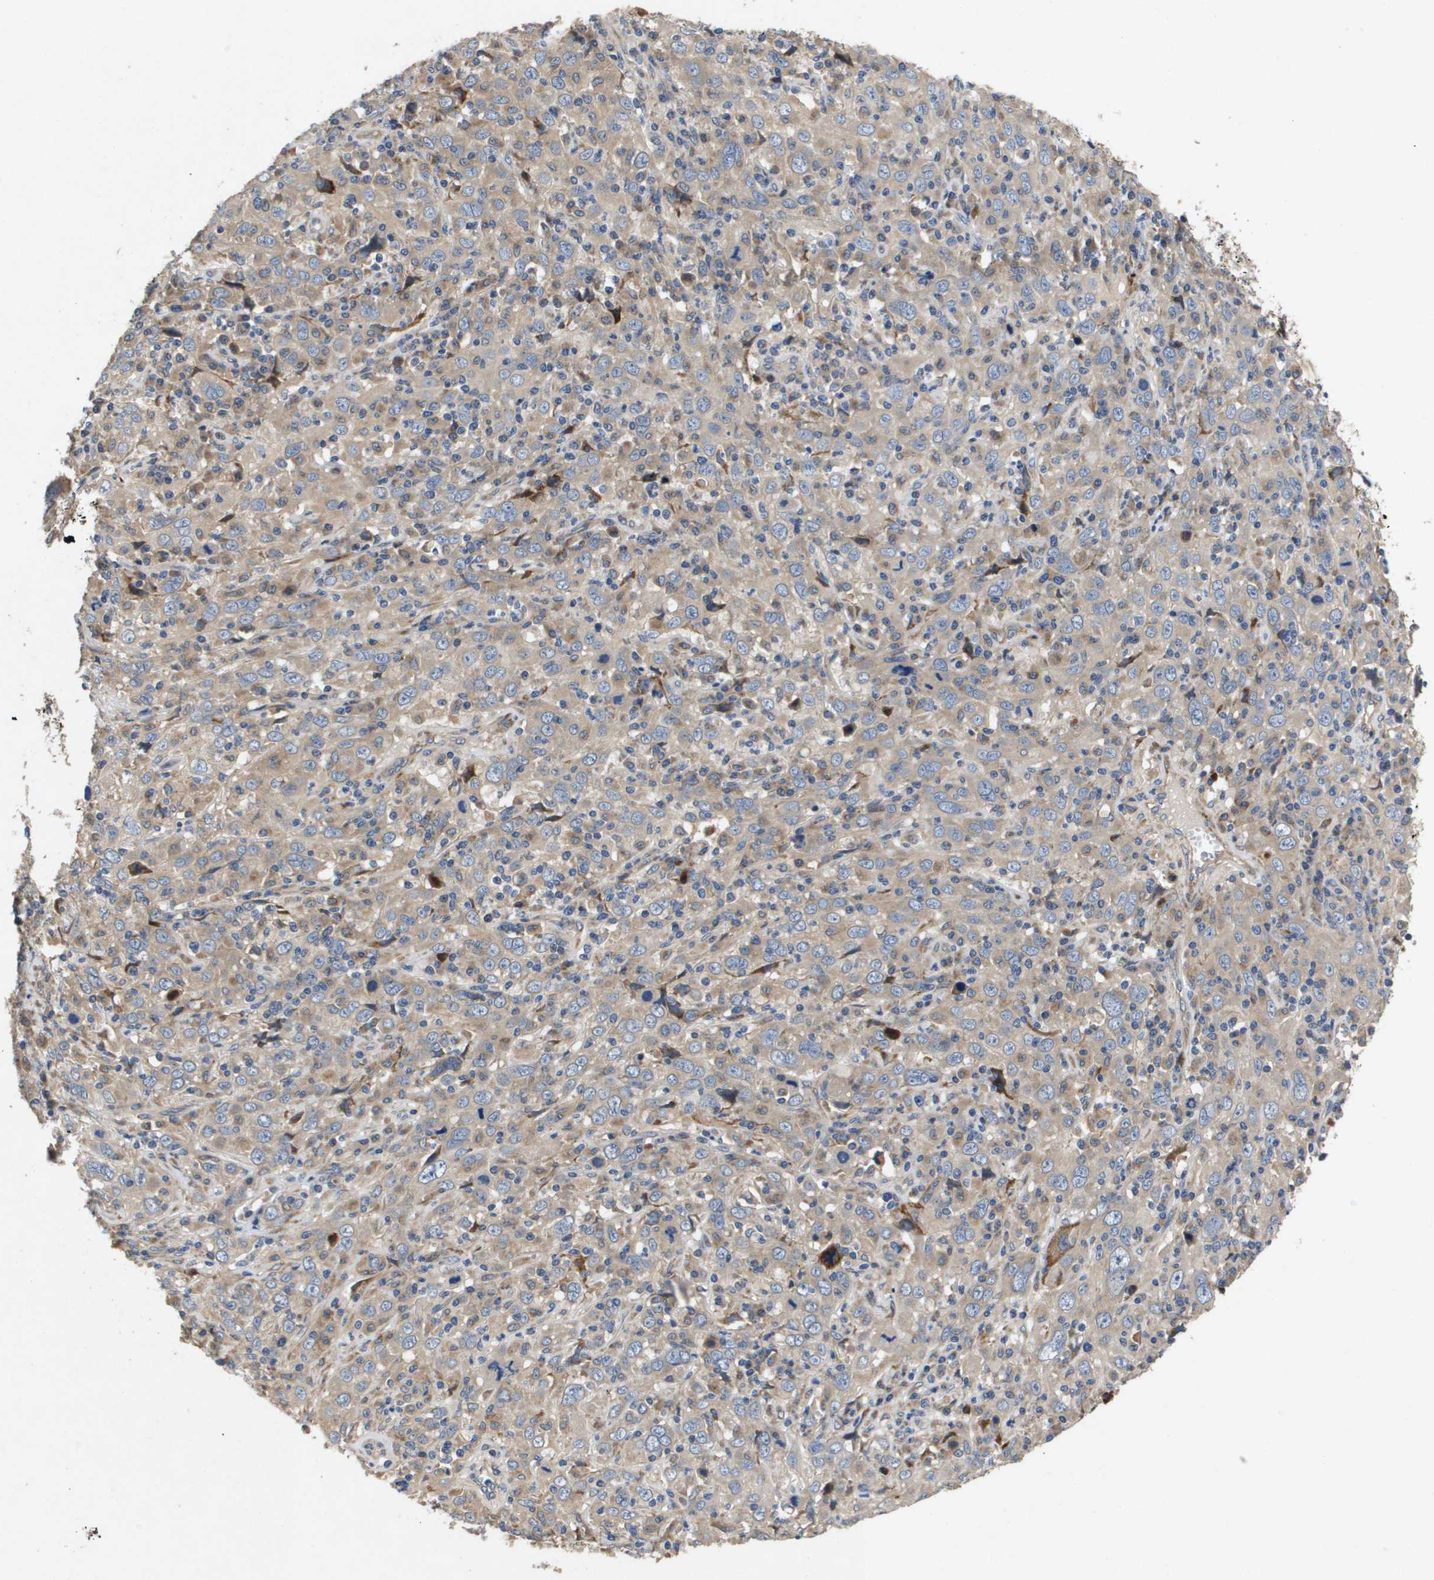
{"staining": {"intensity": "weak", "quantity": ">75%", "location": "cytoplasmic/membranous"}, "tissue": "cervical cancer", "cell_type": "Tumor cells", "image_type": "cancer", "snomed": [{"axis": "morphology", "description": "Squamous cell carcinoma, NOS"}, {"axis": "topography", "description": "Cervix"}], "caption": "A brown stain highlights weak cytoplasmic/membranous staining of a protein in human cervical squamous cell carcinoma tumor cells. The protein of interest is shown in brown color, while the nuclei are stained blue.", "gene": "ENTPD2", "patient": {"sex": "female", "age": 46}}